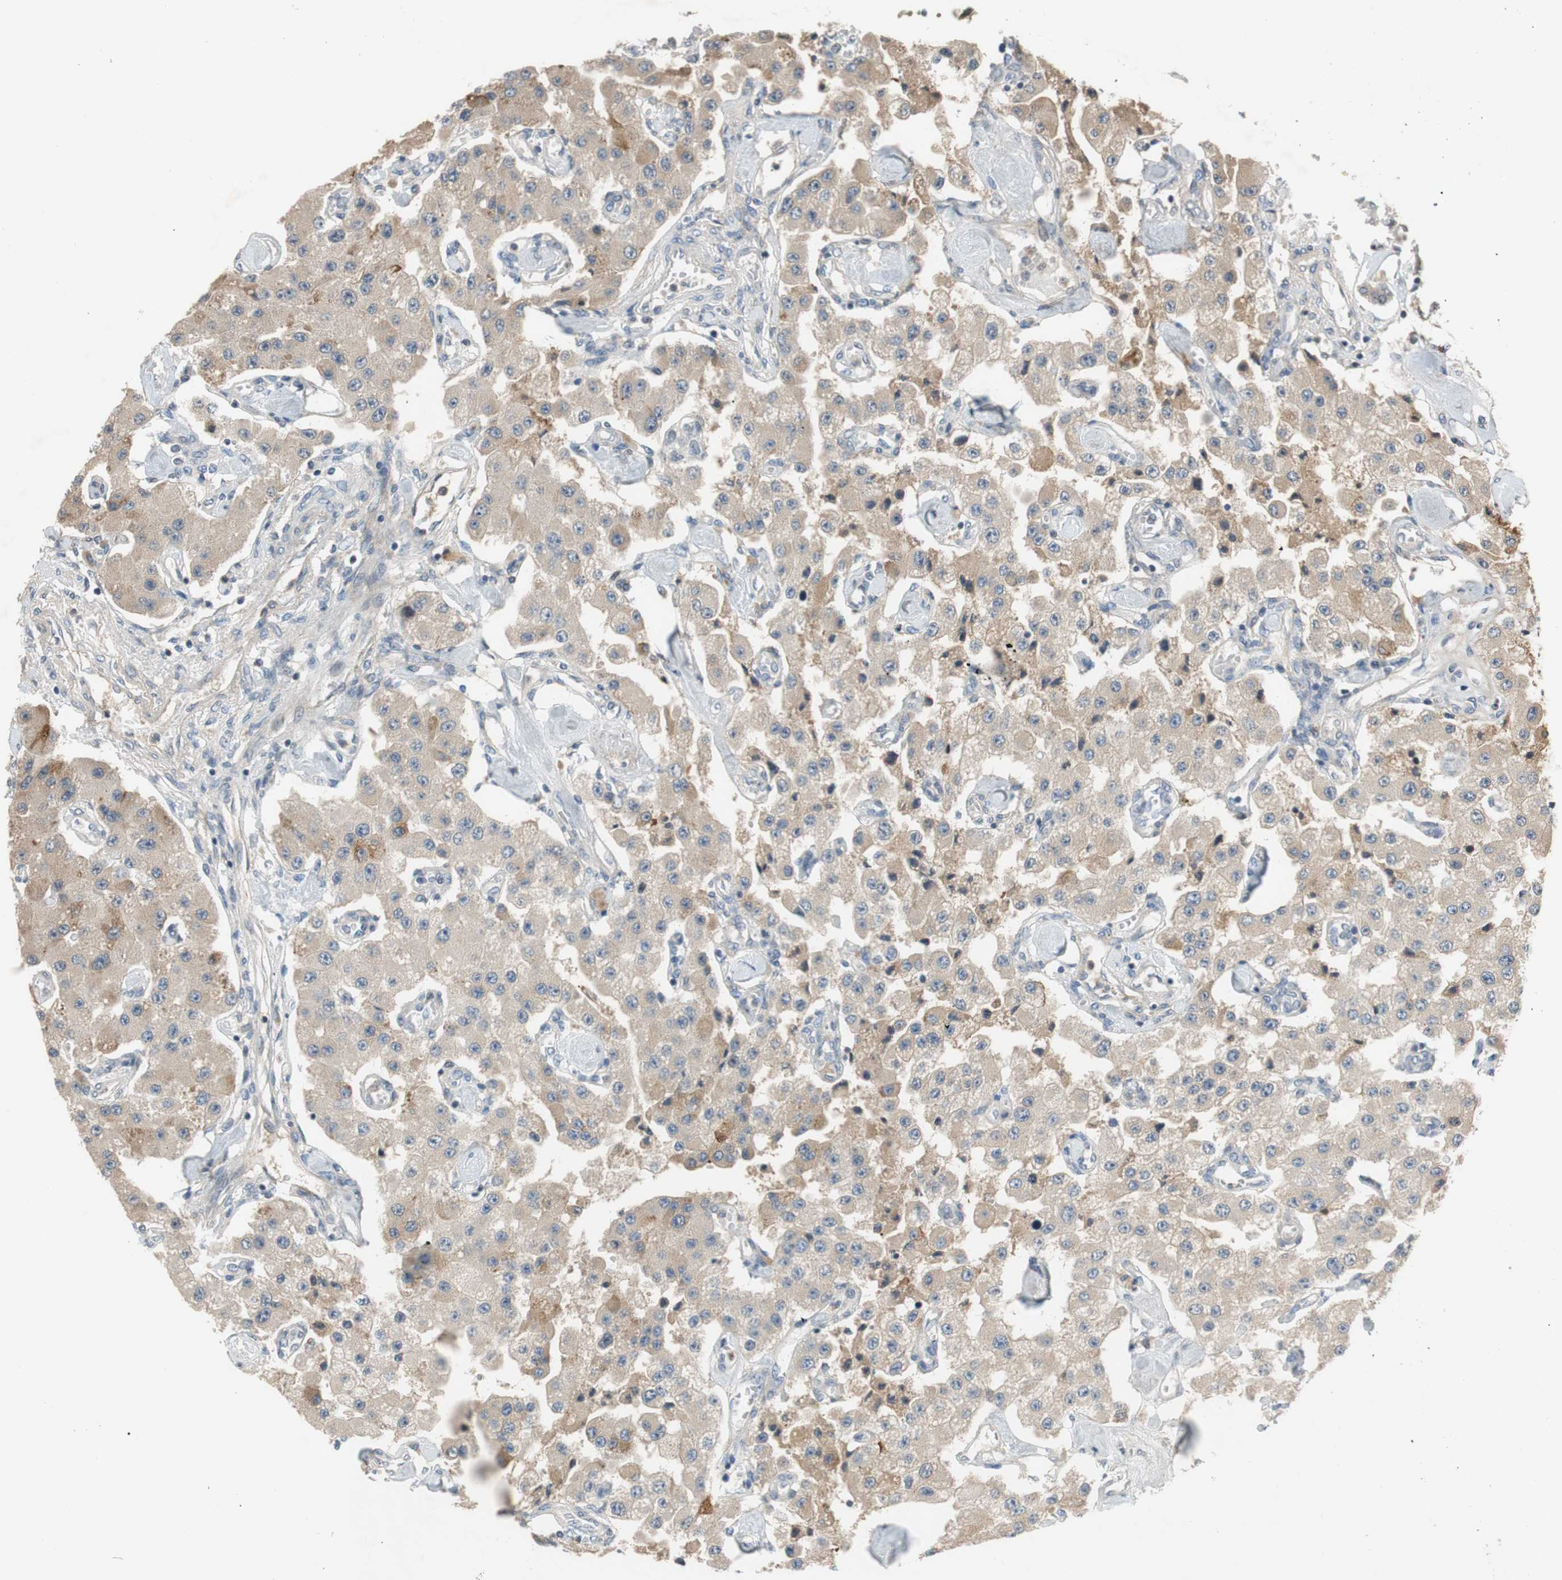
{"staining": {"intensity": "weak", "quantity": ">75%", "location": "cytoplasmic/membranous"}, "tissue": "carcinoid", "cell_type": "Tumor cells", "image_type": "cancer", "snomed": [{"axis": "morphology", "description": "Carcinoid, malignant, NOS"}, {"axis": "topography", "description": "Pancreas"}], "caption": "Immunohistochemical staining of human carcinoid reveals low levels of weak cytoplasmic/membranous positivity in about >75% of tumor cells. (Brightfield microscopy of DAB IHC at high magnification).", "gene": "C4A", "patient": {"sex": "male", "age": 41}}